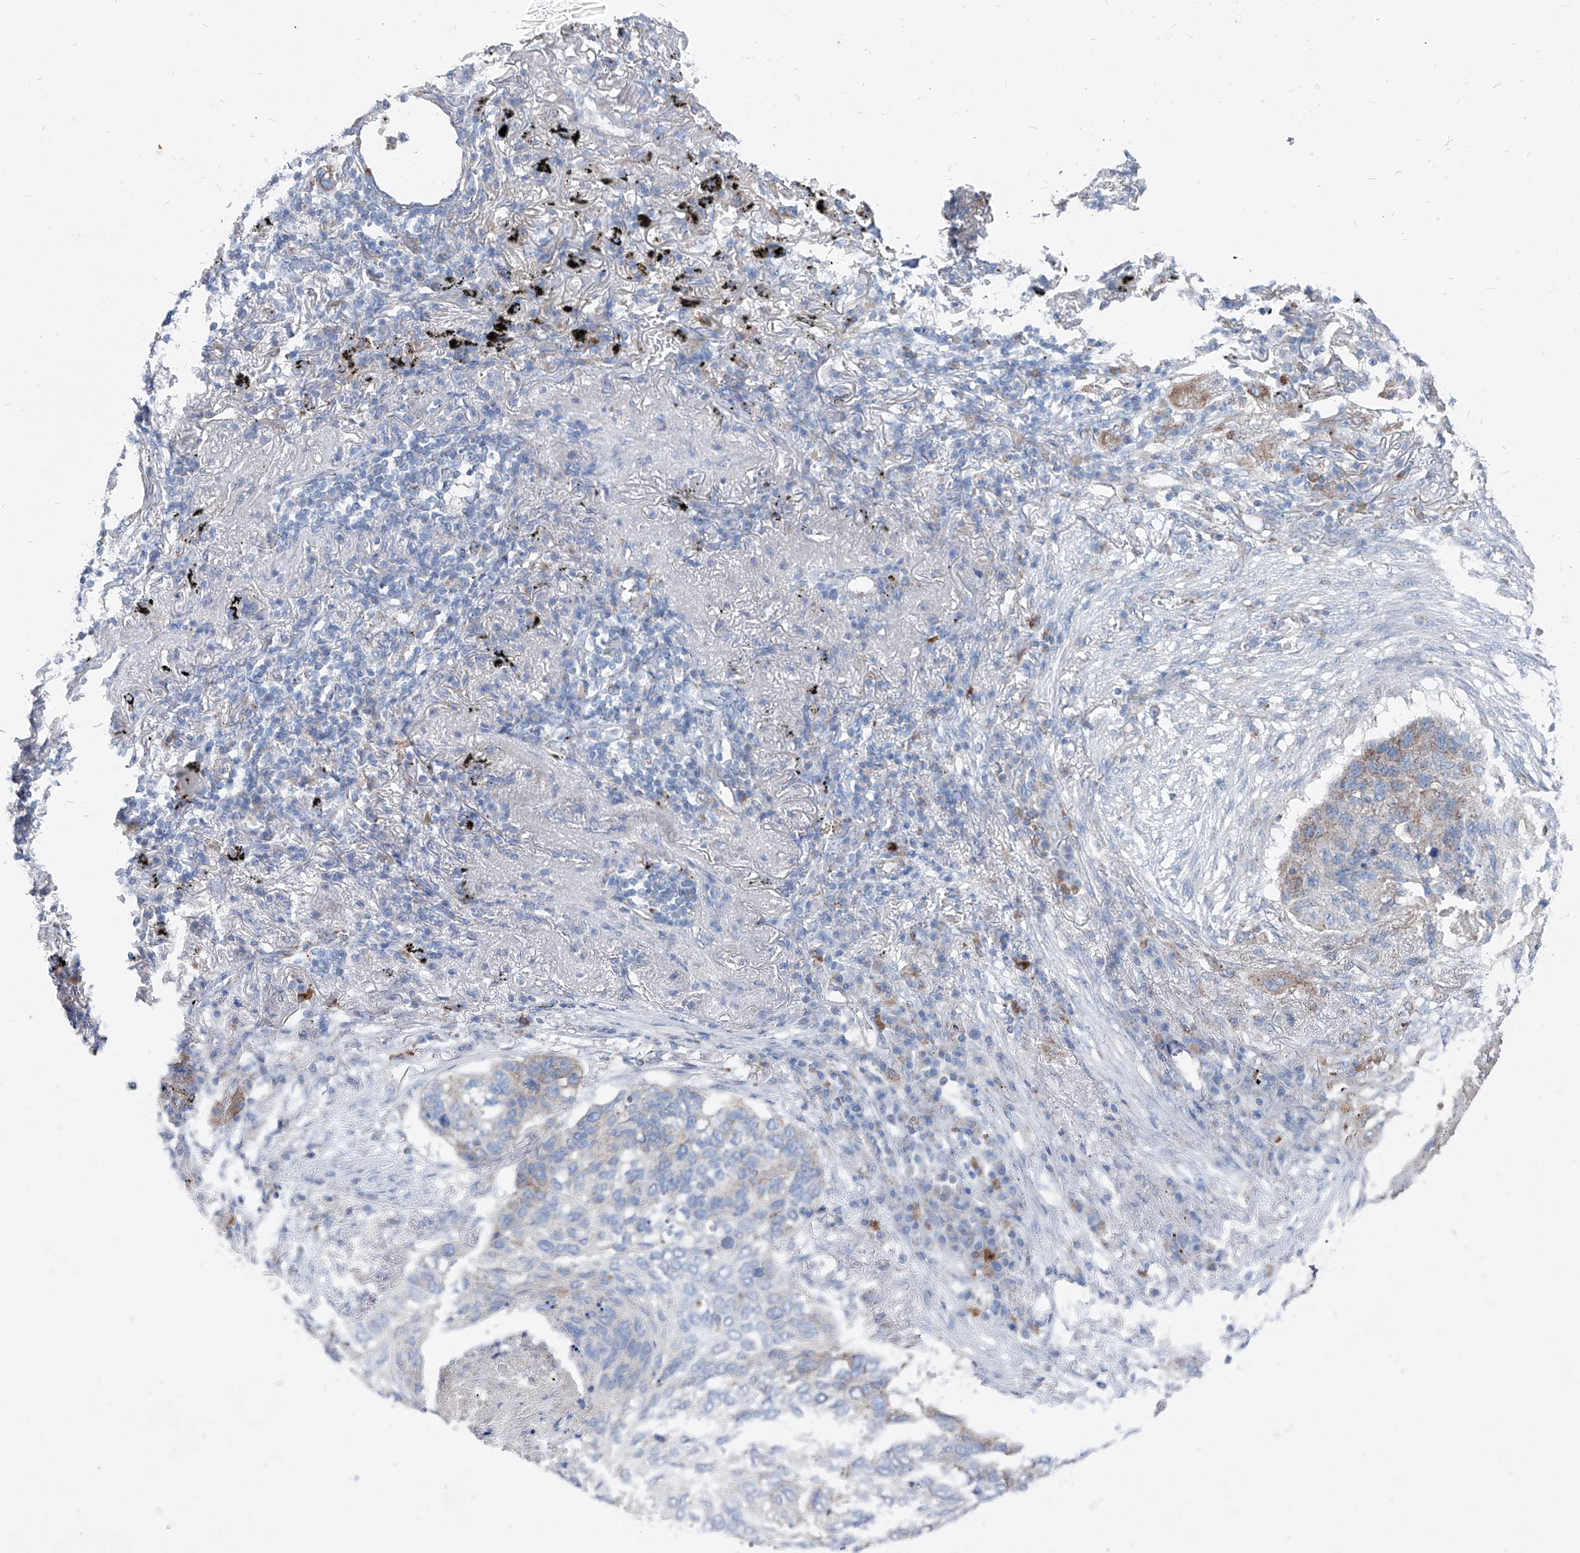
{"staining": {"intensity": "weak", "quantity": "<25%", "location": "cytoplasmic/membranous"}, "tissue": "lung cancer", "cell_type": "Tumor cells", "image_type": "cancer", "snomed": [{"axis": "morphology", "description": "Squamous cell carcinoma, NOS"}, {"axis": "topography", "description": "Lung"}], "caption": "DAB (3,3'-diaminobenzidine) immunohistochemical staining of lung squamous cell carcinoma reveals no significant staining in tumor cells. The staining was performed using DAB (3,3'-diaminobenzidine) to visualize the protein expression in brown, while the nuclei were stained in blue with hematoxylin (Magnification: 20x).", "gene": "AGPS", "patient": {"sex": "female", "age": 63}}